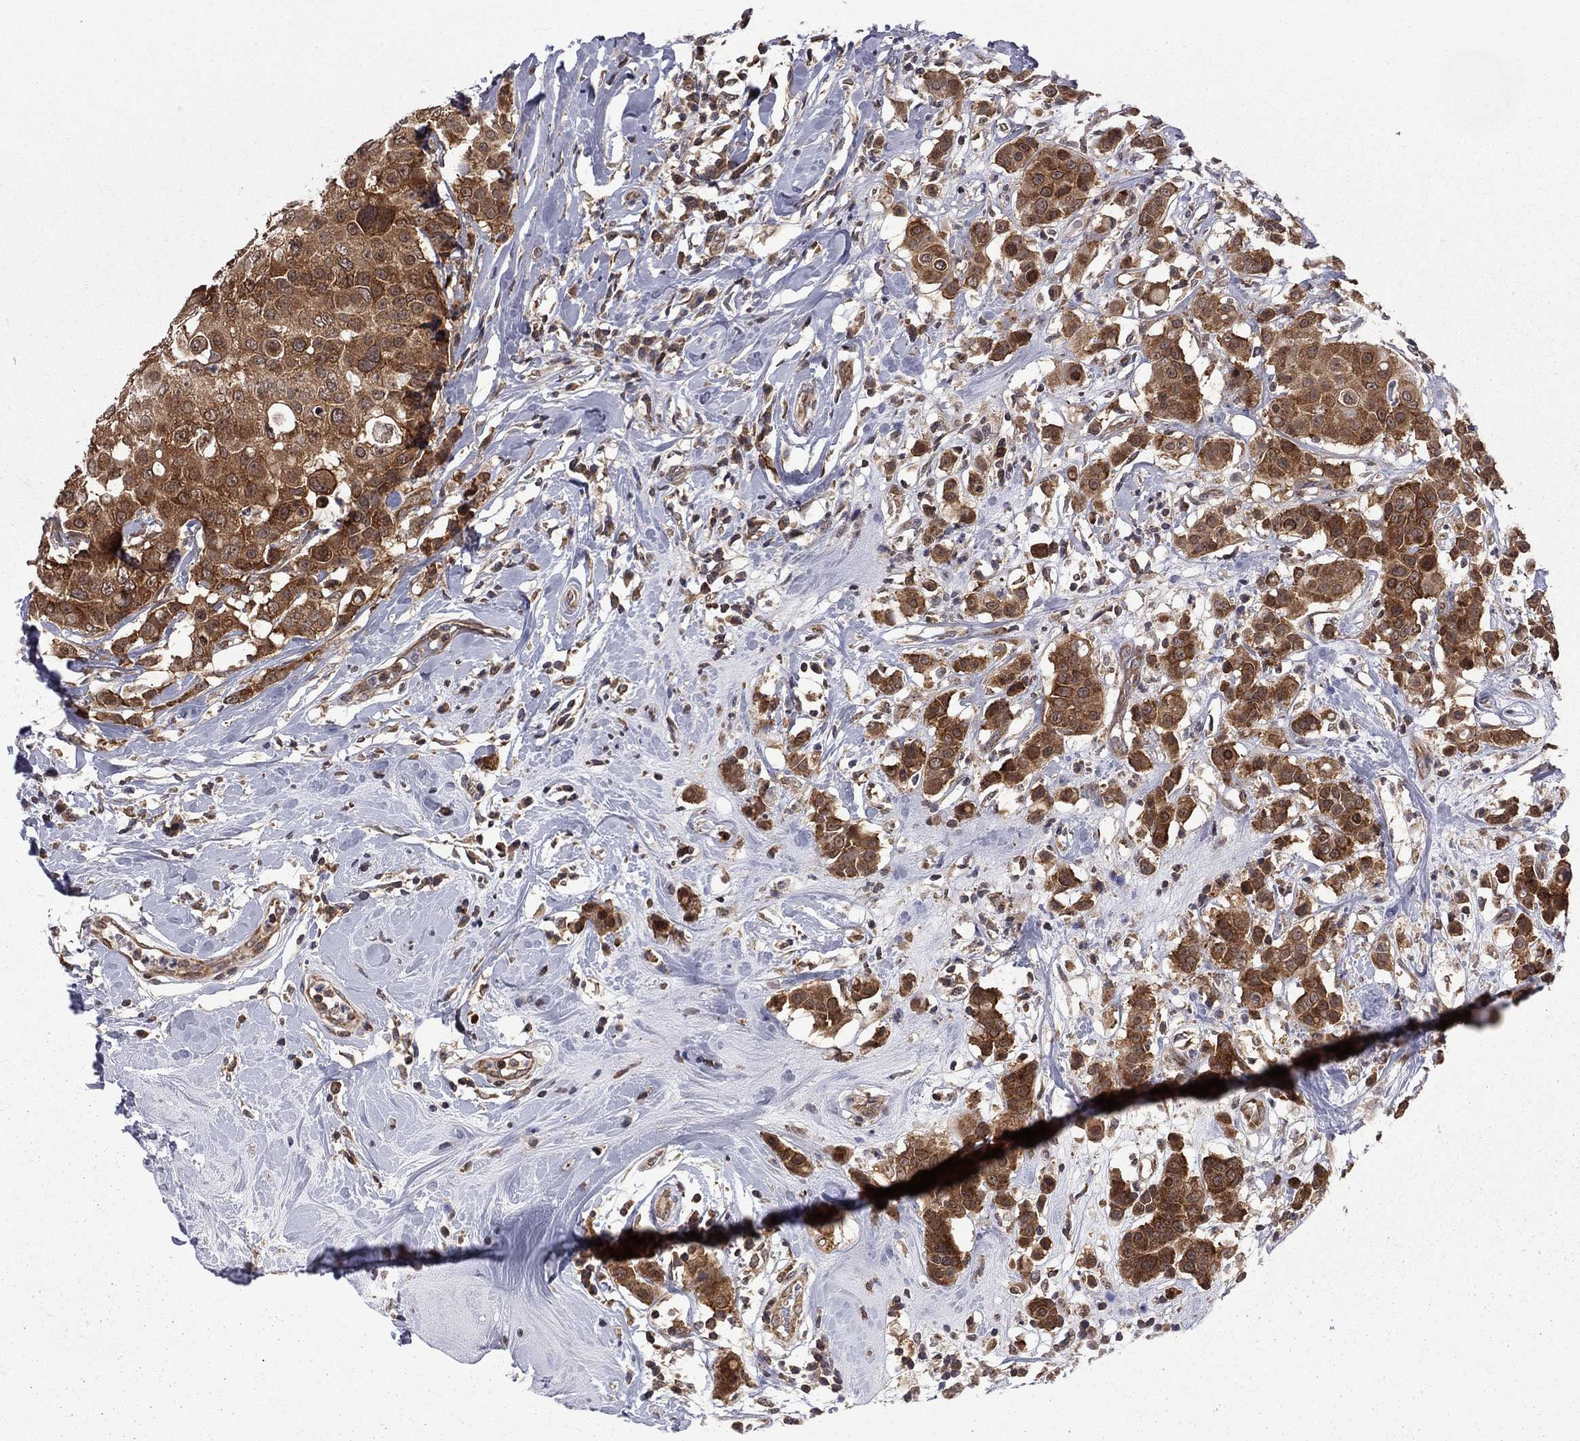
{"staining": {"intensity": "strong", "quantity": ">75%", "location": "cytoplasmic/membranous"}, "tissue": "breast cancer", "cell_type": "Tumor cells", "image_type": "cancer", "snomed": [{"axis": "morphology", "description": "Duct carcinoma"}, {"axis": "topography", "description": "Breast"}], "caption": "Breast infiltrating ductal carcinoma stained with a brown dye shows strong cytoplasmic/membranous positive staining in approximately >75% of tumor cells.", "gene": "NAA50", "patient": {"sex": "female", "age": 27}}